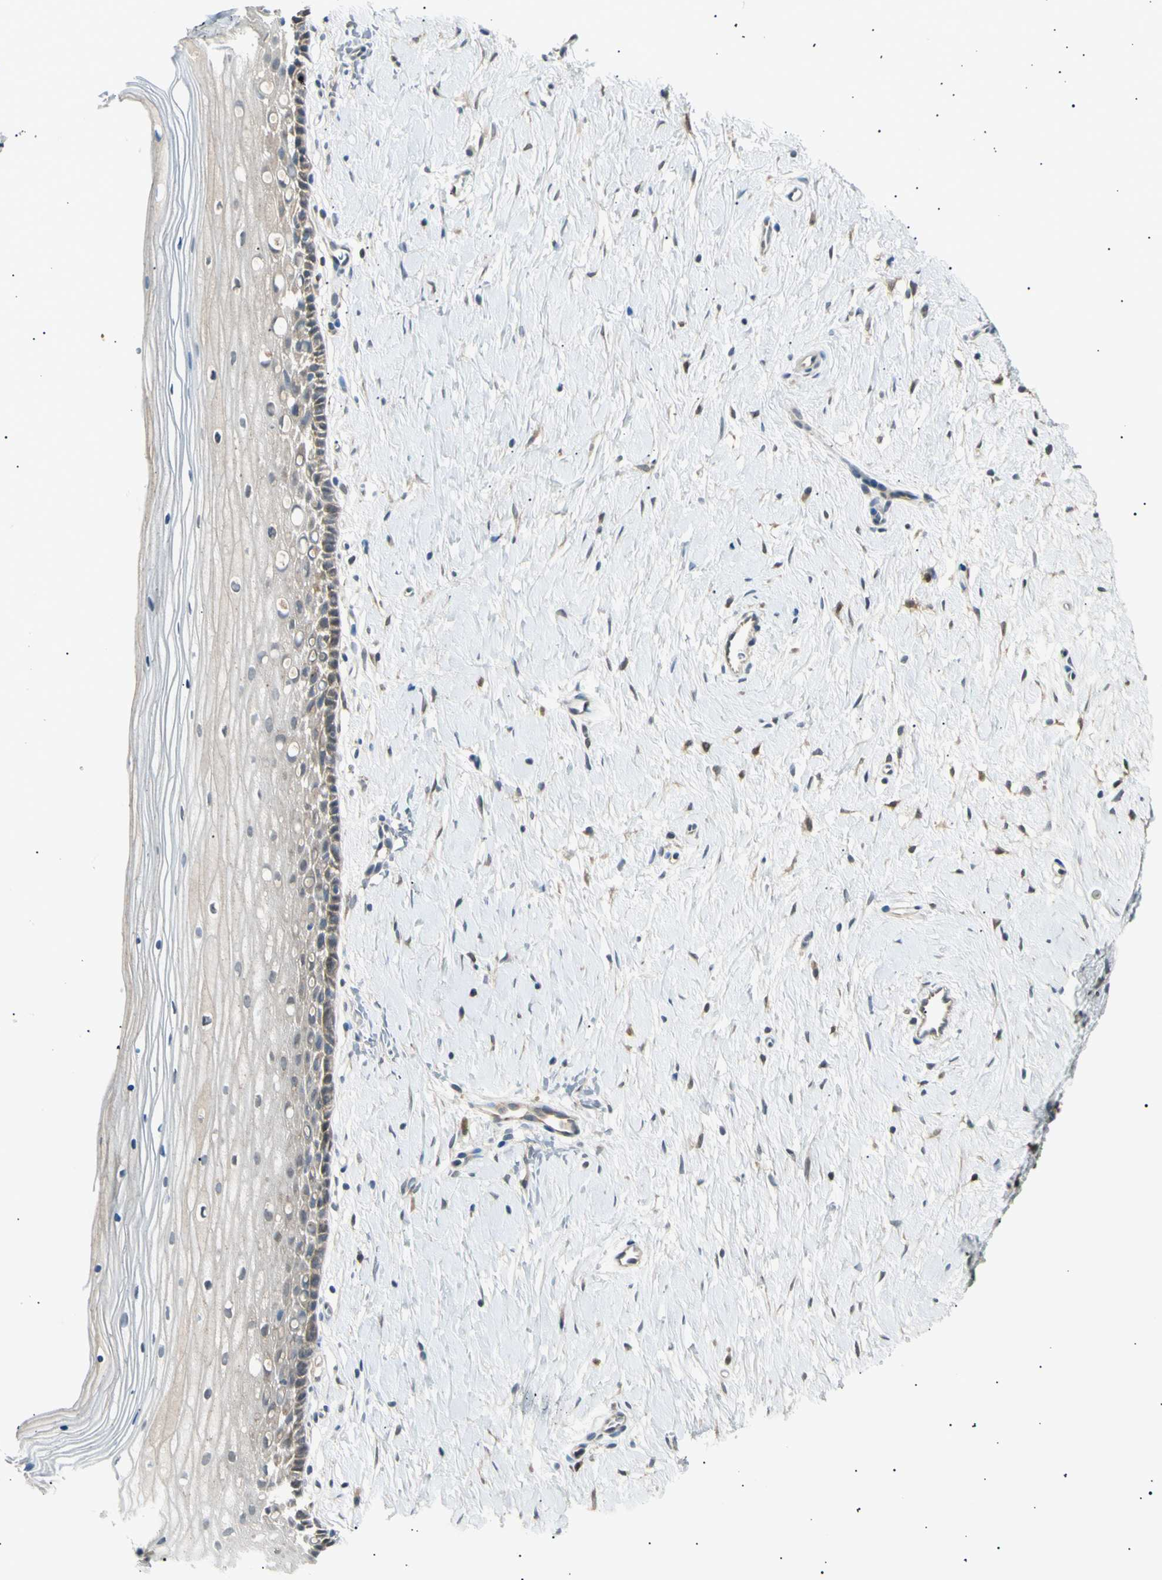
{"staining": {"intensity": "moderate", "quantity": ">75%", "location": "cytoplasmic/membranous"}, "tissue": "cervix", "cell_type": "Glandular cells", "image_type": "normal", "snomed": [{"axis": "morphology", "description": "Normal tissue, NOS"}, {"axis": "topography", "description": "Cervix"}], "caption": "The micrograph displays a brown stain indicating the presence of a protein in the cytoplasmic/membranous of glandular cells in cervix.", "gene": "LHPP", "patient": {"sex": "female", "age": 39}}